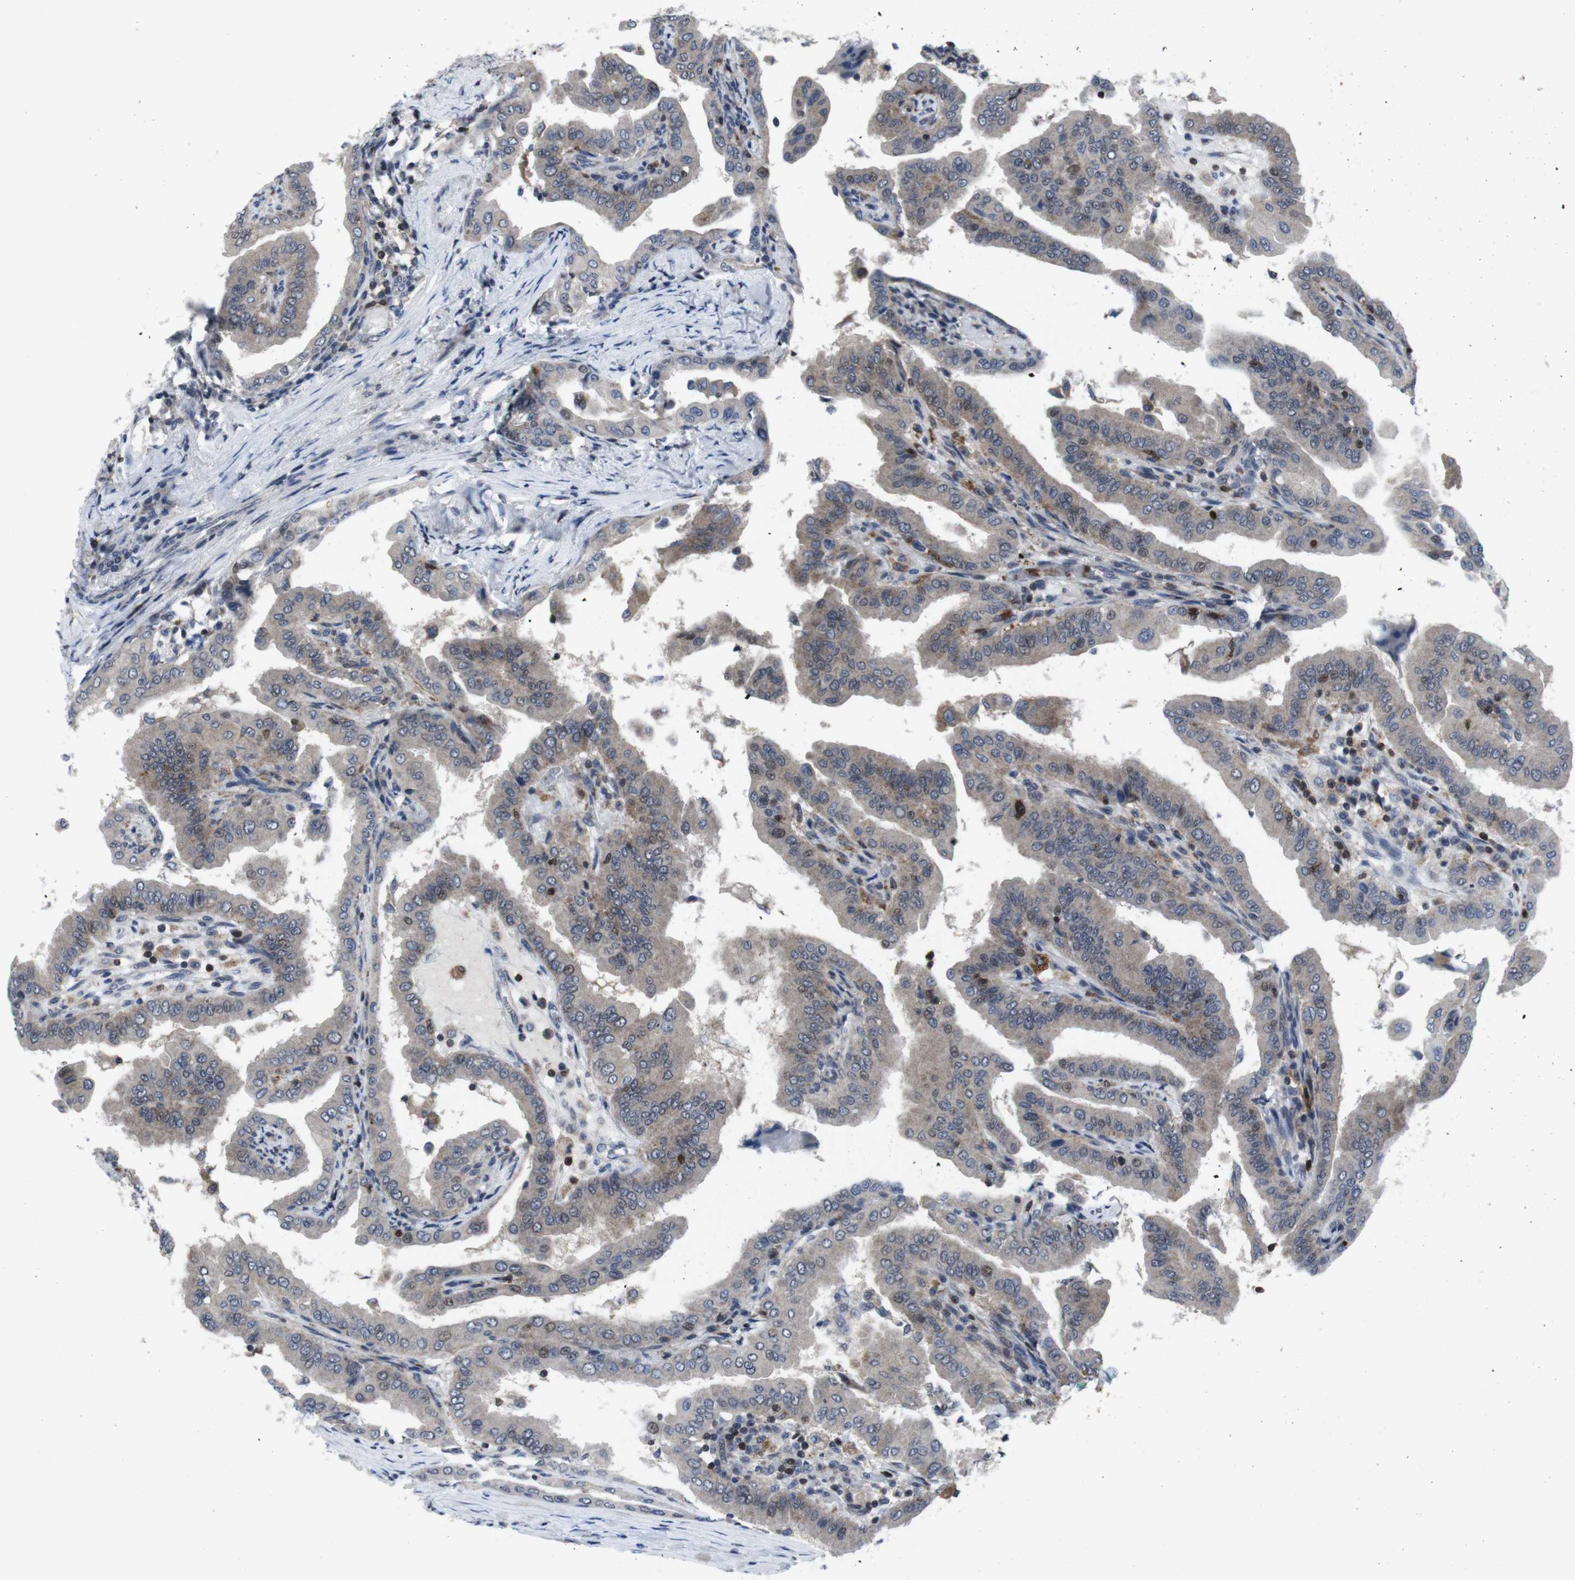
{"staining": {"intensity": "weak", "quantity": "25%-75%", "location": "cytoplasmic/membranous,nuclear"}, "tissue": "thyroid cancer", "cell_type": "Tumor cells", "image_type": "cancer", "snomed": [{"axis": "morphology", "description": "Papillary adenocarcinoma, NOS"}, {"axis": "topography", "description": "Thyroid gland"}], "caption": "Immunohistochemical staining of papillary adenocarcinoma (thyroid) reveals low levels of weak cytoplasmic/membranous and nuclear positivity in about 25%-75% of tumor cells.", "gene": "STAT4", "patient": {"sex": "male", "age": 33}}